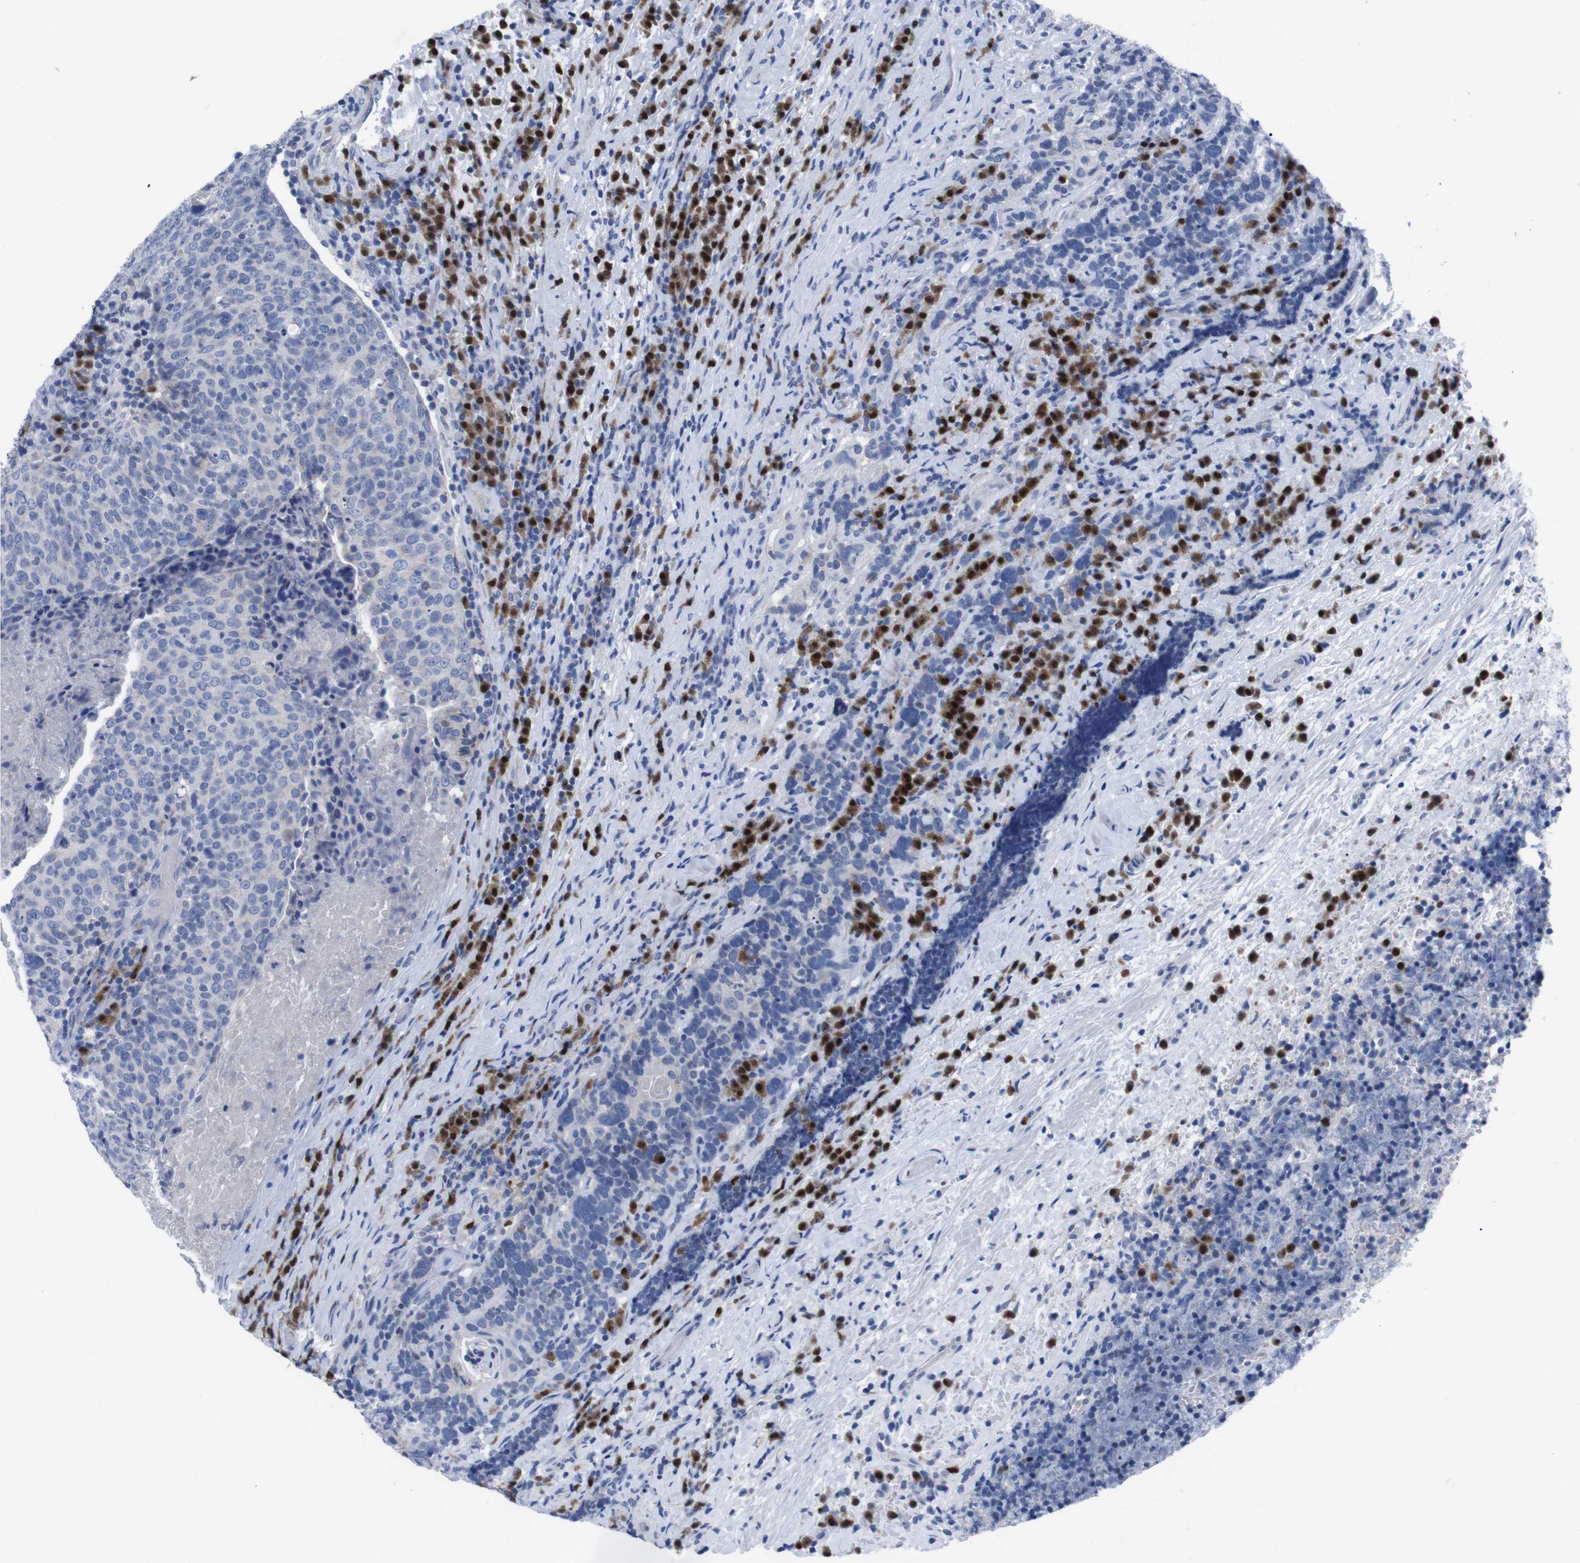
{"staining": {"intensity": "negative", "quantity": "none", "location": "none"}, "tissue": "head and neck cancer", "cell_type": "Tumor cells", "image_type": "cancer", "snomed": [{"axis": "morphology", "description": "Squamous cell carcinoma, NOS"}, {"axis": "morphology", "description": "Squamous cell carcinoma, metastatic, NOS"}, {"axis": "topography", "description": "Lymph node"}, {"axis": "topography", "description": "Head-Neck"}], "caption": "This histopathology image is of head and neck squamous cell carcinoma stained with immunohistochemistry to label a protein in brown with the nuclei are counter-stained blue. There is no staining in tumor cells.", "gene": "IRF4", "patient": {"sex": "male", "age": 62}}